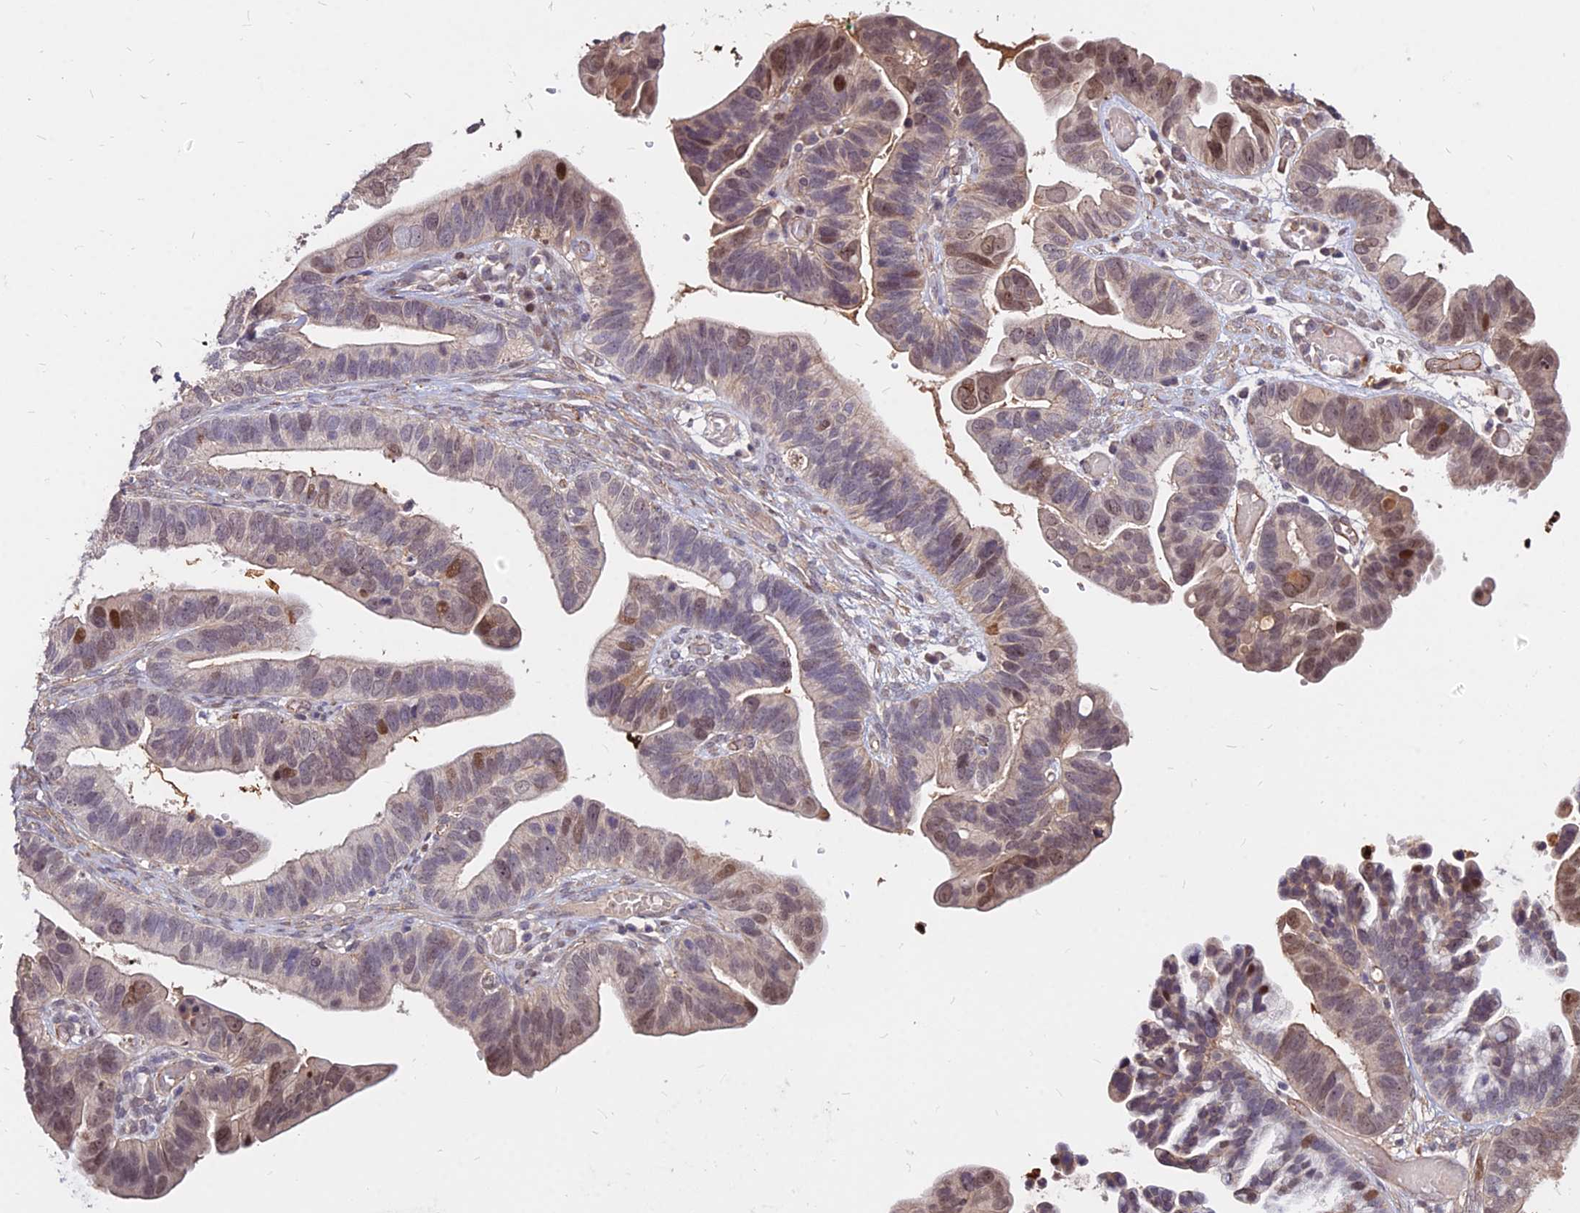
{"staining": {"intensity": "moderate", "quantity": "25%-75%", "location": "nuclear"}, "tissue": "ovarian cancer", "cell_type": "Tumor cells", "image_type": "cancer", "snomed": [{"axis": "morphology", "description": "Cystadenocarcinoma, serous, NOS"}, {"axis": "topography", "description": "Ovary"}], "caption": "Tumor cells demonstrate medium levels of moderate nuclear staining in about 25%-75% of cells in human ovarian serous cystadenocarcinoma.", "gene": "C11orf68", "patient": {"sex": "female", "age": 56}}